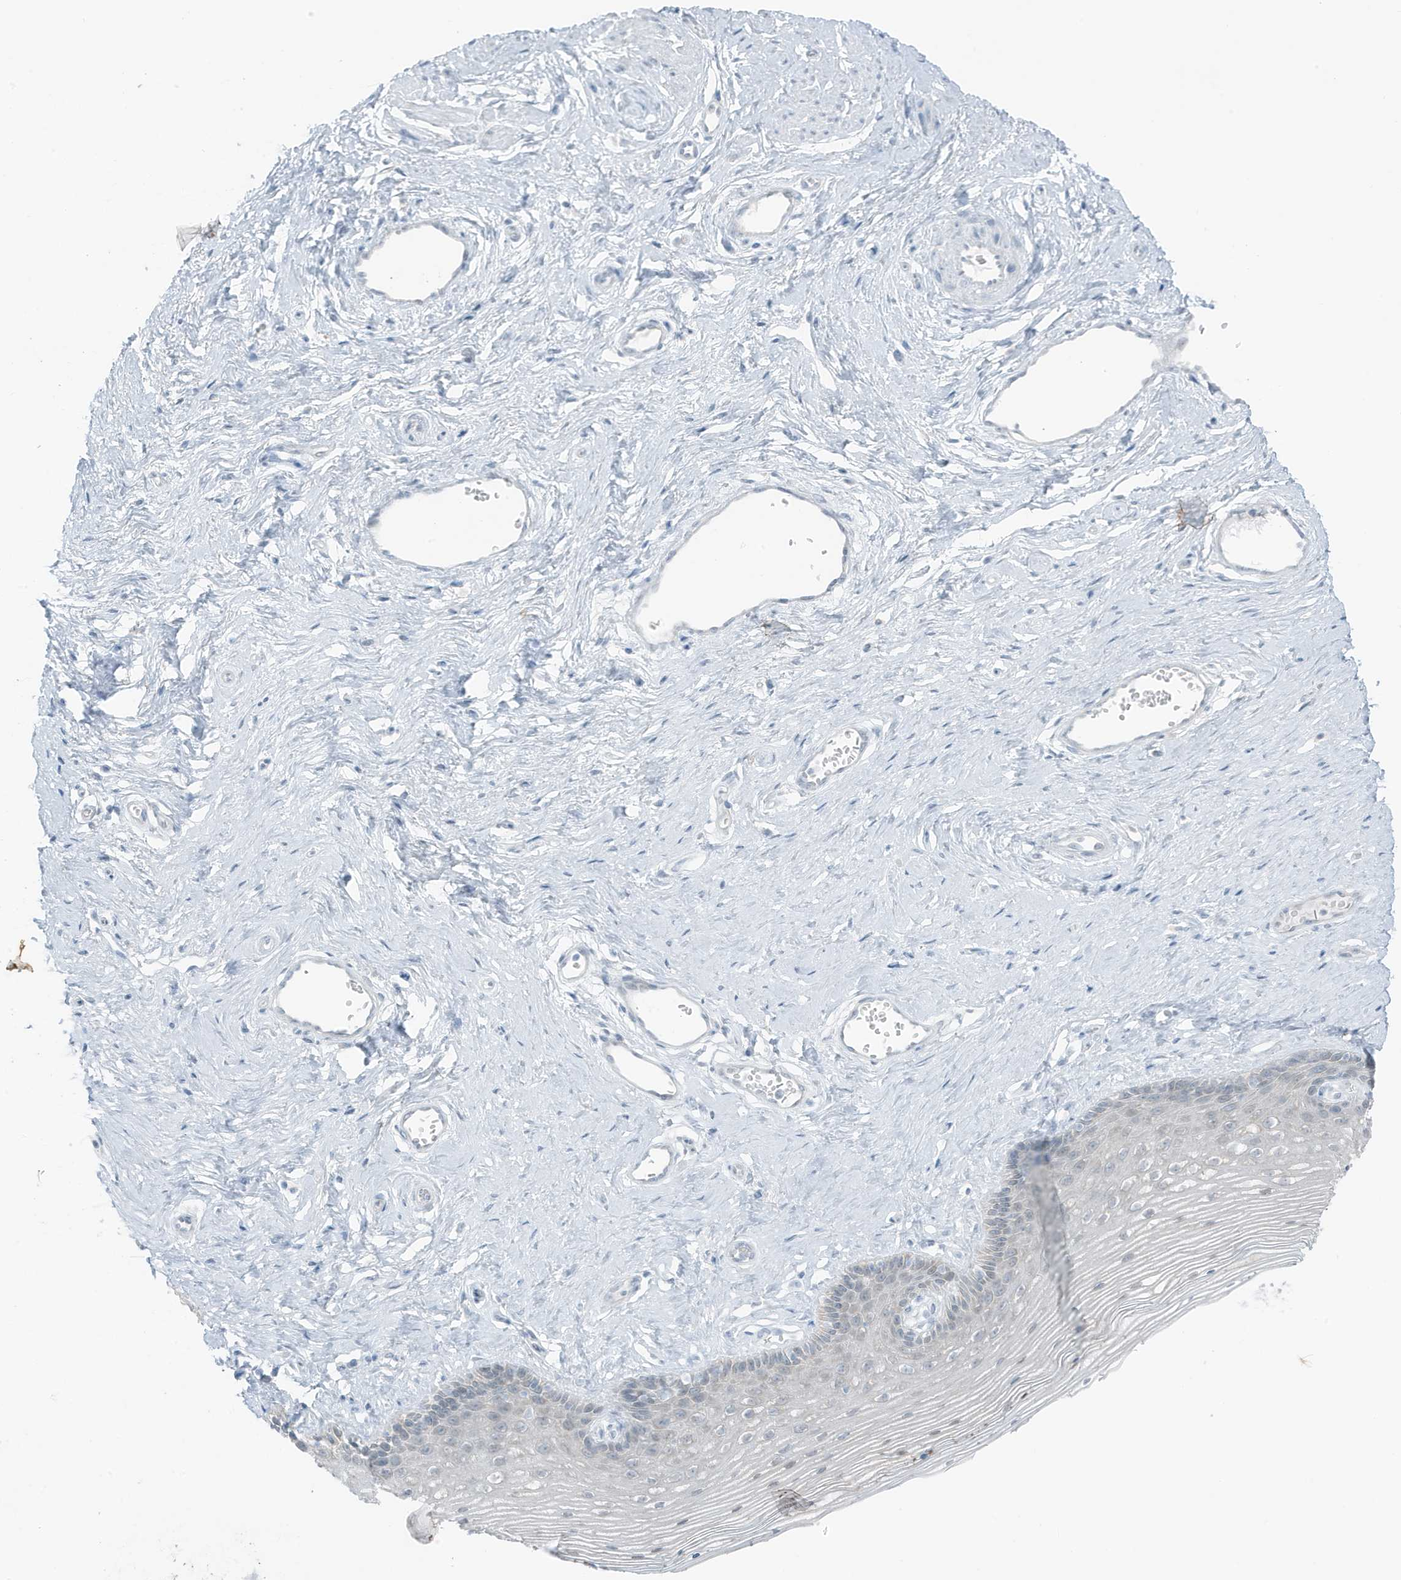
{"staining": {"intensity": "negative", "quantity": "none", "location": "none"}, "tissue": "vagina", "cell_type": "Squamous epithelial cells", "image_type": "normal", "snomed": [{"axis": "morphology", "description": "Normal tissue, NOS"}, {"axis": "topography", "description": "Vagina"}], "caption": "Squamous epithelial cells are negative for protein expression in unremarkable human vagina. The staining was performed using DAB to visualize the protein expression in brown, while the nuclei were stained in blue with hematoxylin (Magnification: 20x).", "gene": "ZFP64", "patient": {"sex": "female", "age": 46}}